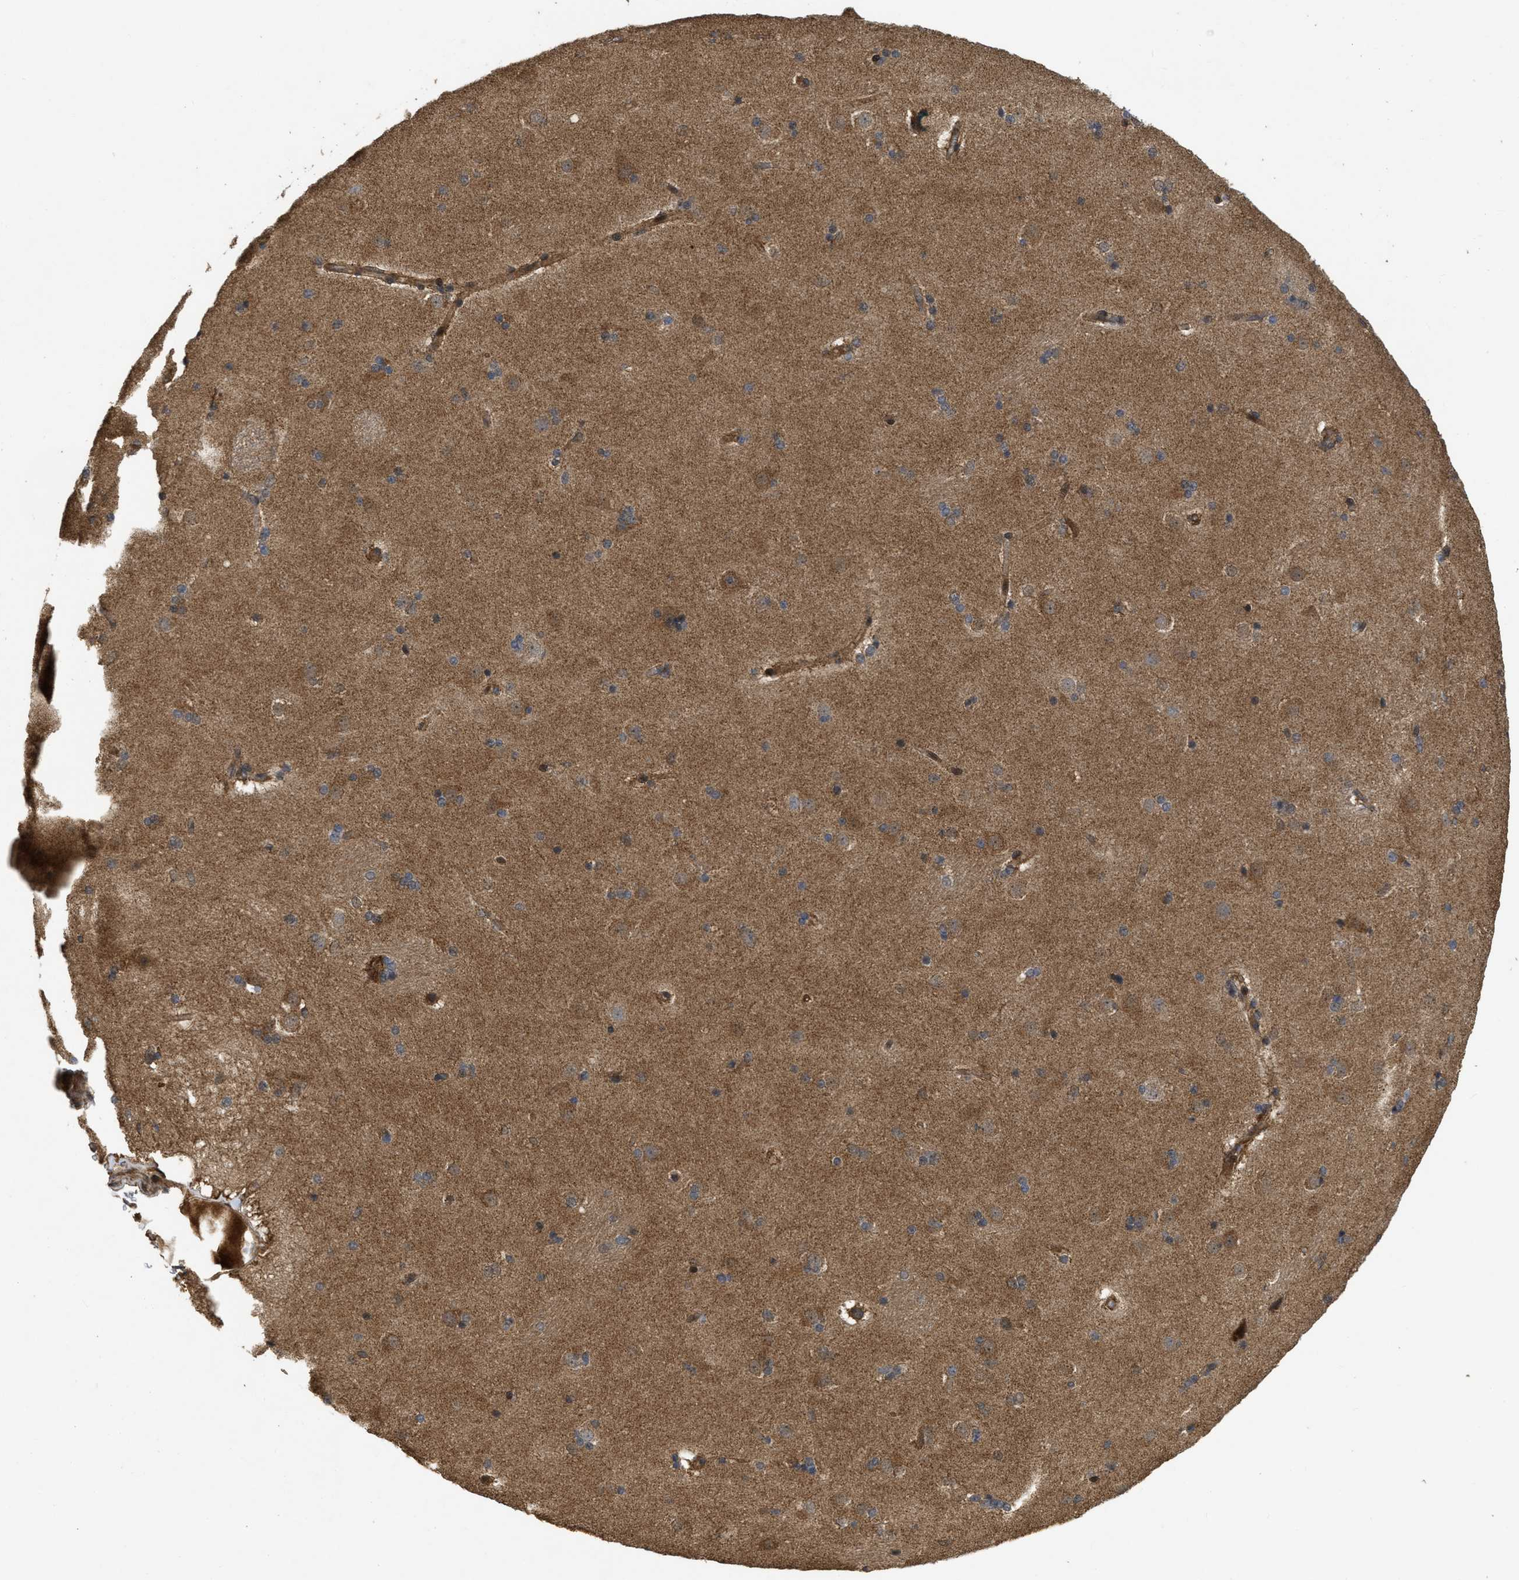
{"staining": {"intensity": "moderate", "quantity": "25%-75%", "location": "cytoplasmic/membranous"}, "tissue": "caudate", "cell_type": "Glial cells", "image_type": "normal", "snomed": [{"axis": "morphology", "description": "Normal tissue, NOS"}, {"axis": "topography", "description": "Lateral ventricle wall"}], "caption": "Caudate was stained to show a protein in brown. There is medium levels of moderate cytoplasmic/membranous staining in approximately 25%-75% of glial cells. The staining was performed using DAB (3,3'-diaminobenzidine) to visualize the protein expression in brown, while the nuclei were stained in blue with hematoxylin (Magnification: 20x).", "gene": "CBR3", "patient": {"sex": "female", "age": 19}}